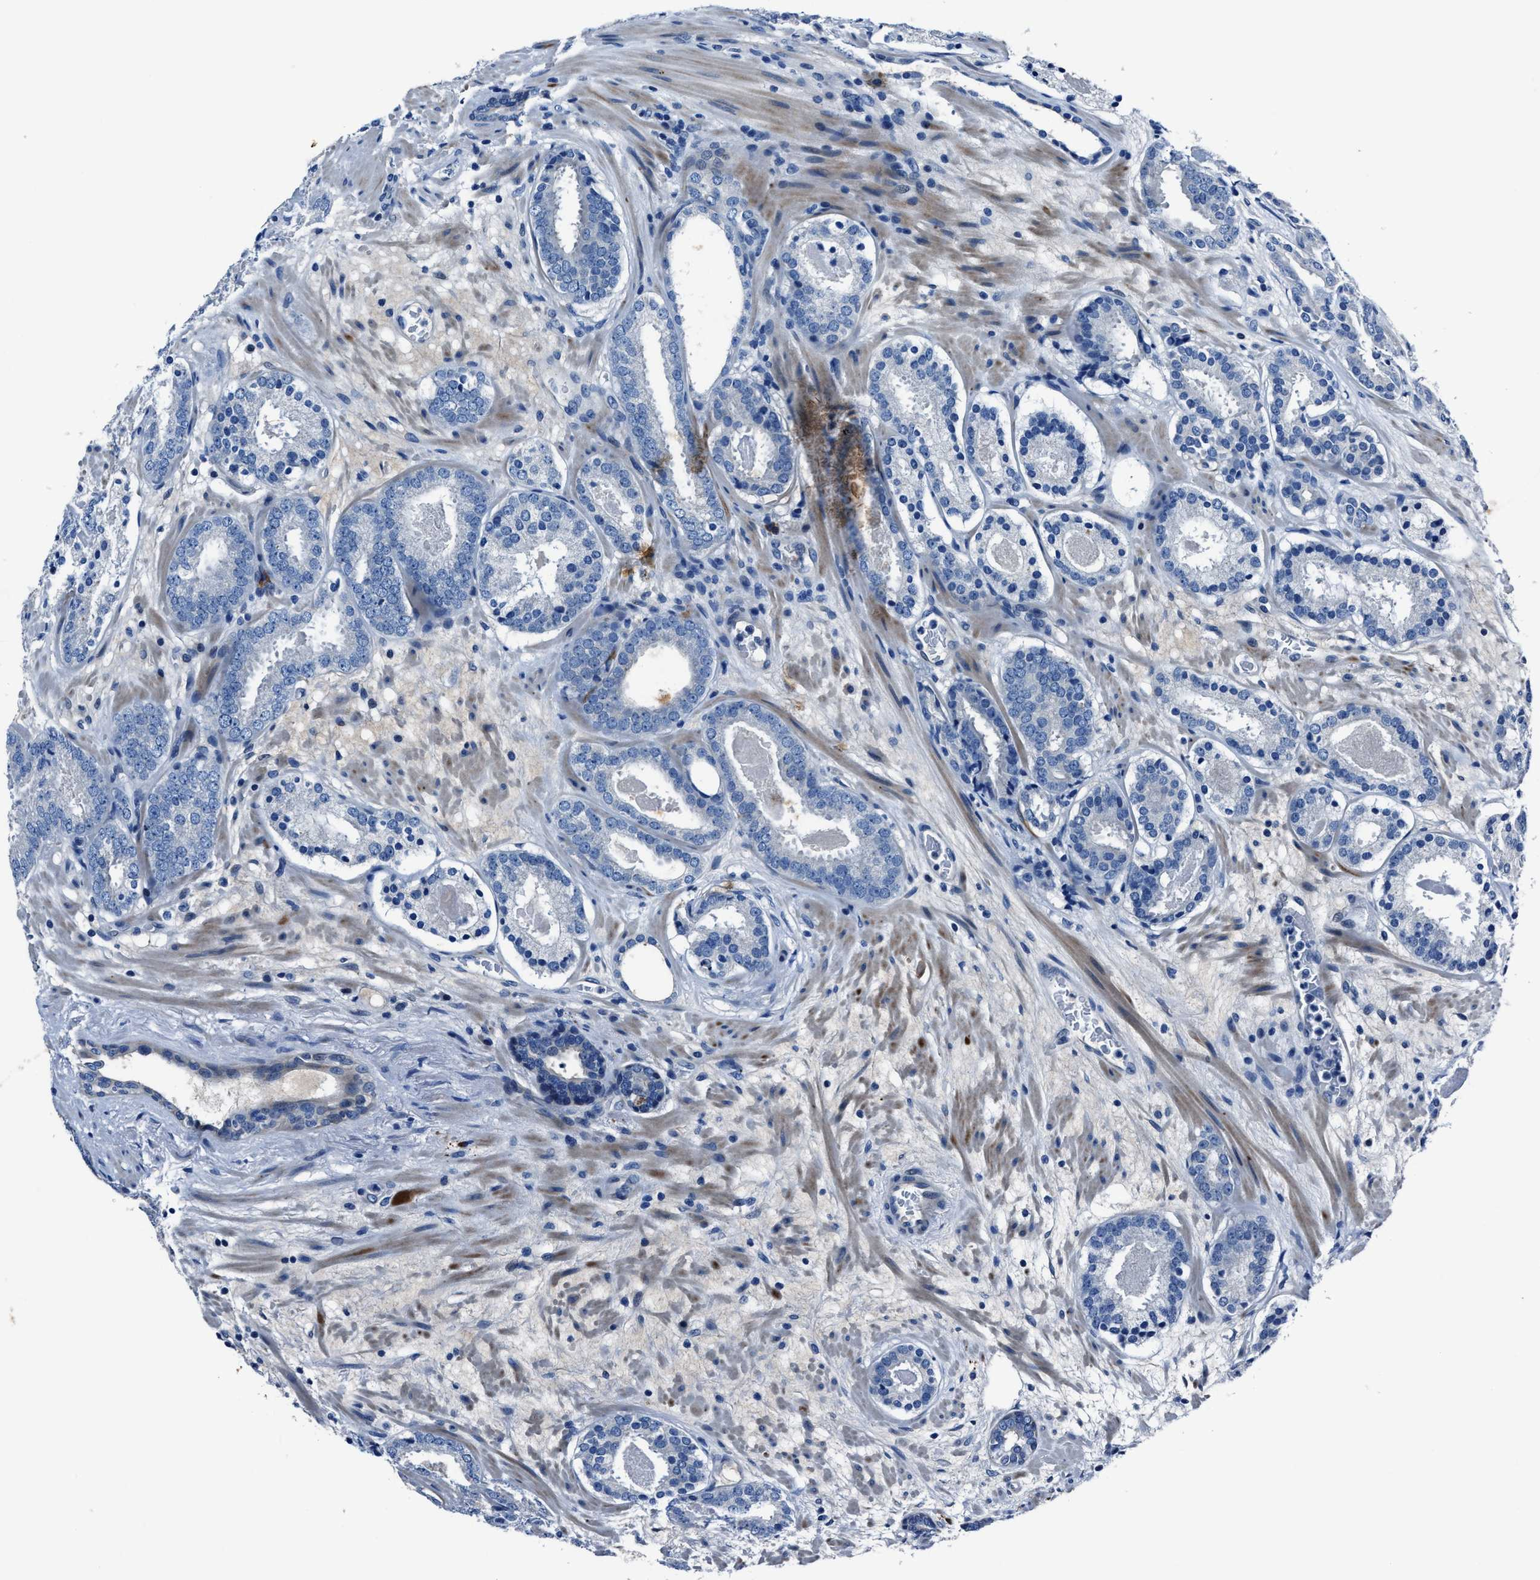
{"staining": {"intensity": "negative", "quantity": "none", "location": "none"}, "tissue": "prostate cancer", "cell_type": "Tumor cells", "image_type": "cancer", "snomed": [{"axis": "morphology", "description": "Adenocarcinoma, Low grade"}, {"axis": "topography", "description": "Prostate"}], "caption": "Immunohistochemistry (IHC) of prostate cancer displays no staining in tumor cells.", "gene": "NACAD", "patient": {"sex": "male", "age": 69}}